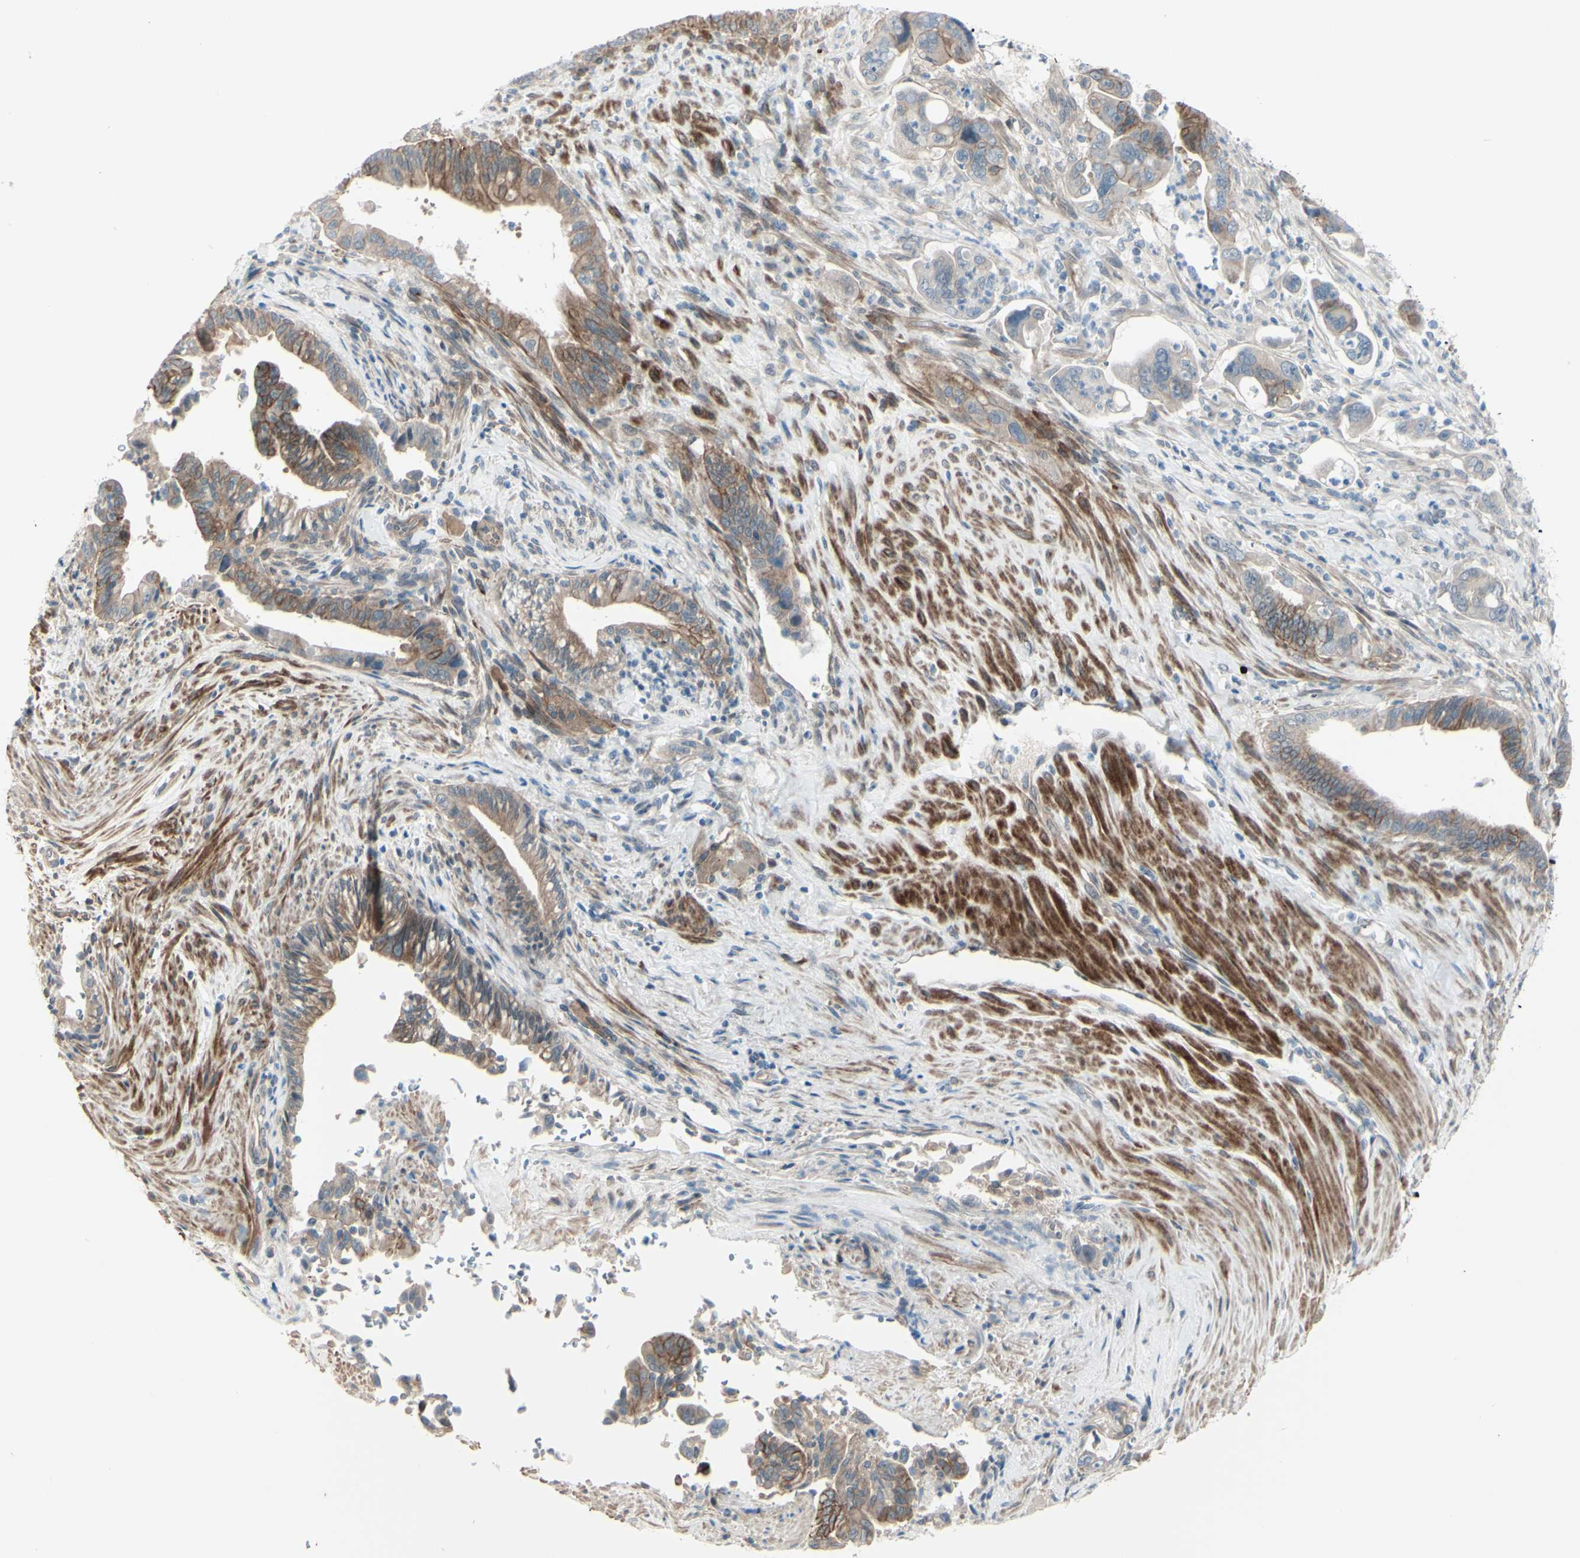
{"staining": {"intensity": "strong", "quantity": ">75%", "location": "cytoplasmic/membranous"}, "tissue": "pancreatic cancer", "cell_type": "Tumor cells", "image_type": "cancer", "snomed": [{"axis": "morphology", "description": "Adenocarcinoma, NOS"}, {"axis": "topography", "description": "Pancreas"}], "caption": "Pancreatic adenocarcinoma stained with IHC displays strong cytoplasmic/membranous expression in approximately >75% of tumor cells.", "gene": "LRRK1", "patient": {"sex": "male", "age": 70}}